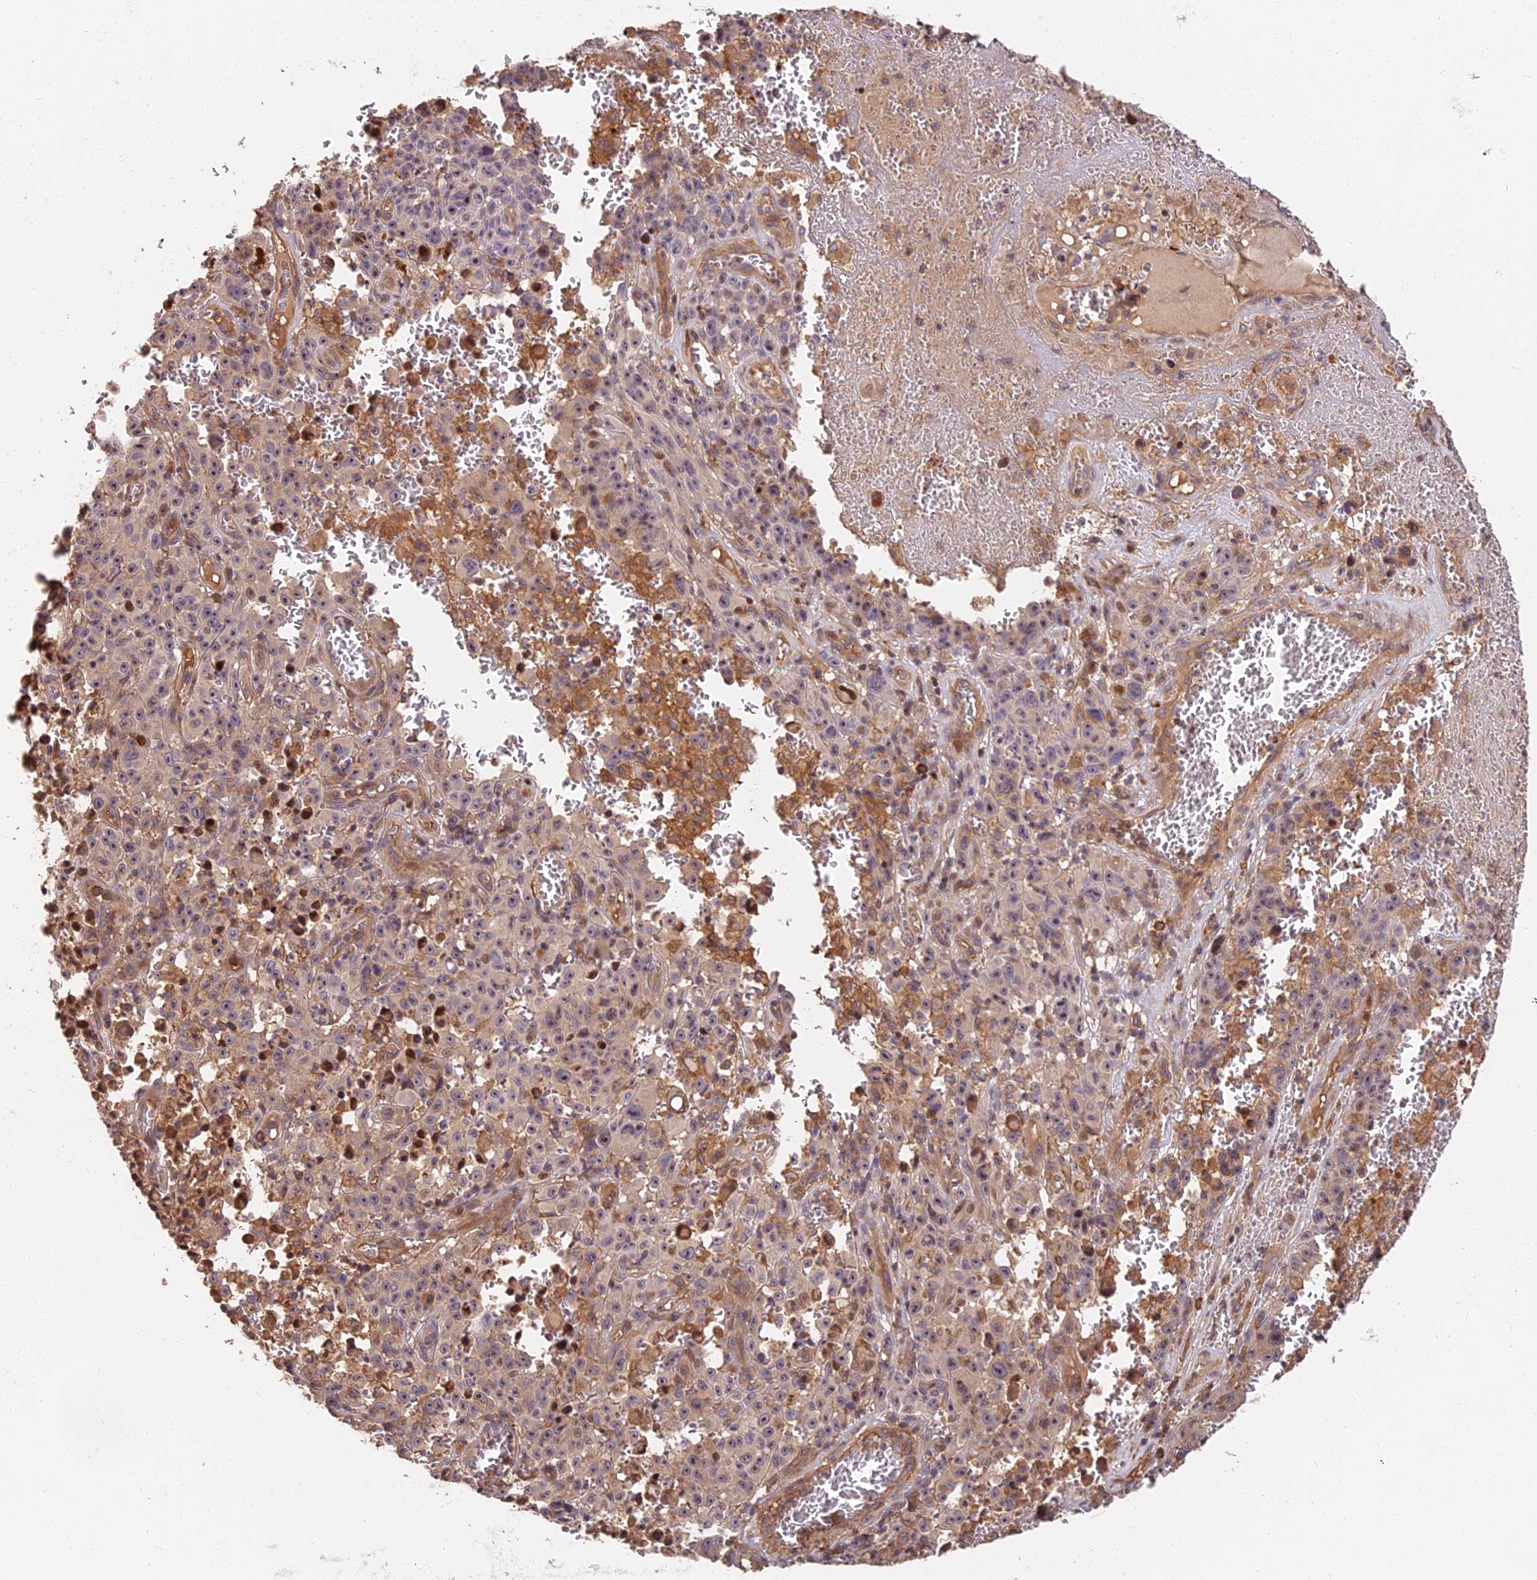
{"staining": {"intensity": "moderate", "quantity": "<25%", "location": "nuclear"}, "tissue": "melanoma", "cell_type": "Tumor cells", "image_type": "cancer", "snomed": [{"axis": "morphology", "description": "Malignant melanoma, NOS"}, {"axis": "topography", "description": "Skin"}], "caption": "Protein staining by immunohistochemistry (IHC) demonstrates moderate nuclear positivity in approximately <25% of tumor cells in malignant melanoma.", "gene": "ARHGAP17", "patient": {"sex": "female", "age": 82}}